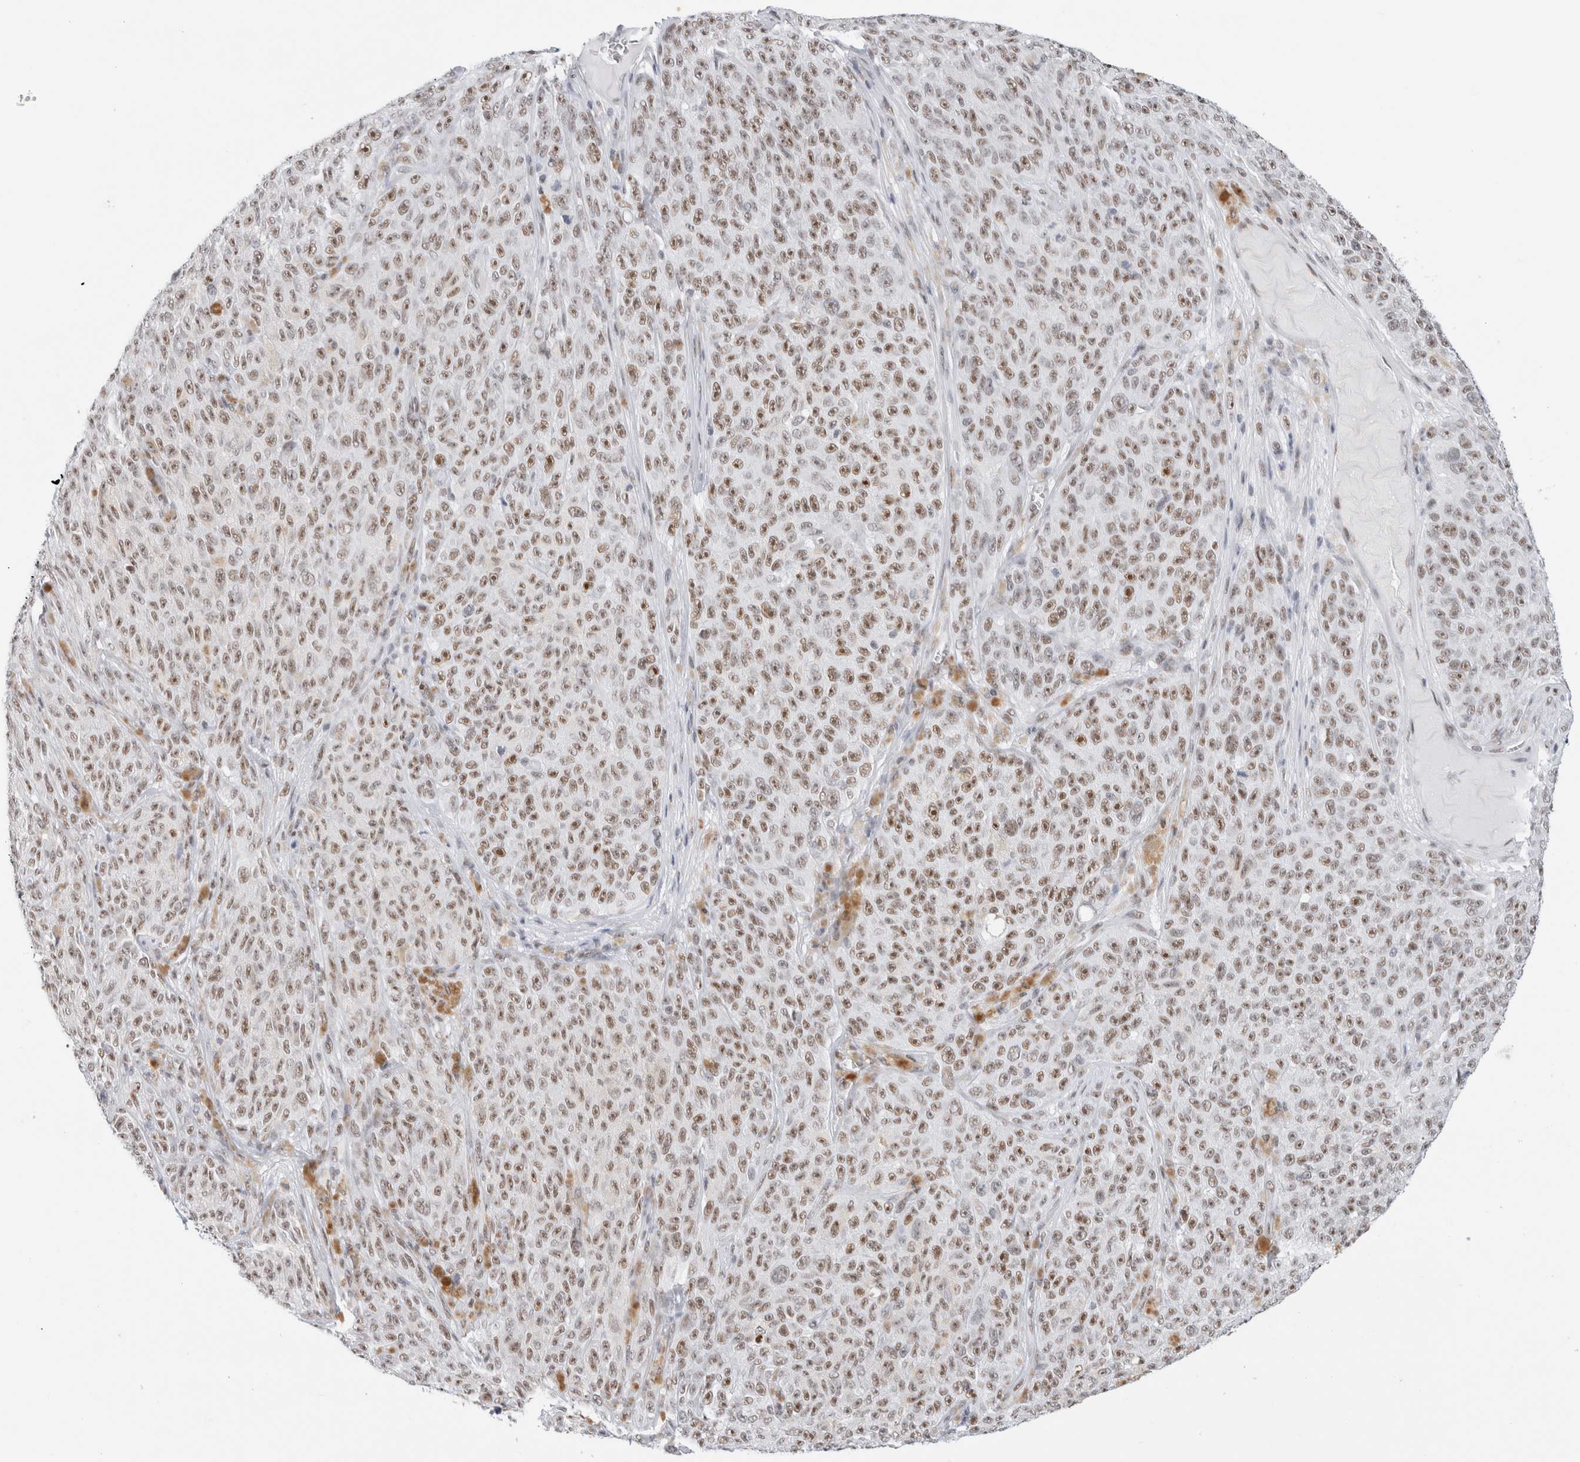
{"staining": {"intensity": "moderate", "quantity": ">75%", "location": "nuclear"}, "tissue": "melanoma", "cell_type": "Tumor cells", "image_type": "cancer", "snomed": [{"axis": "morphology", "description": "Malignant melanoma, NOS"}, {"axis": "topography", "description": "Skin"}], "caption": "A medium amount of moderate nuclear expression is present in about >75% of tumor cells in malignant melanoma tissue.", "gene": "COPS7A", "patient": {"sex": "female", "age": 82}}